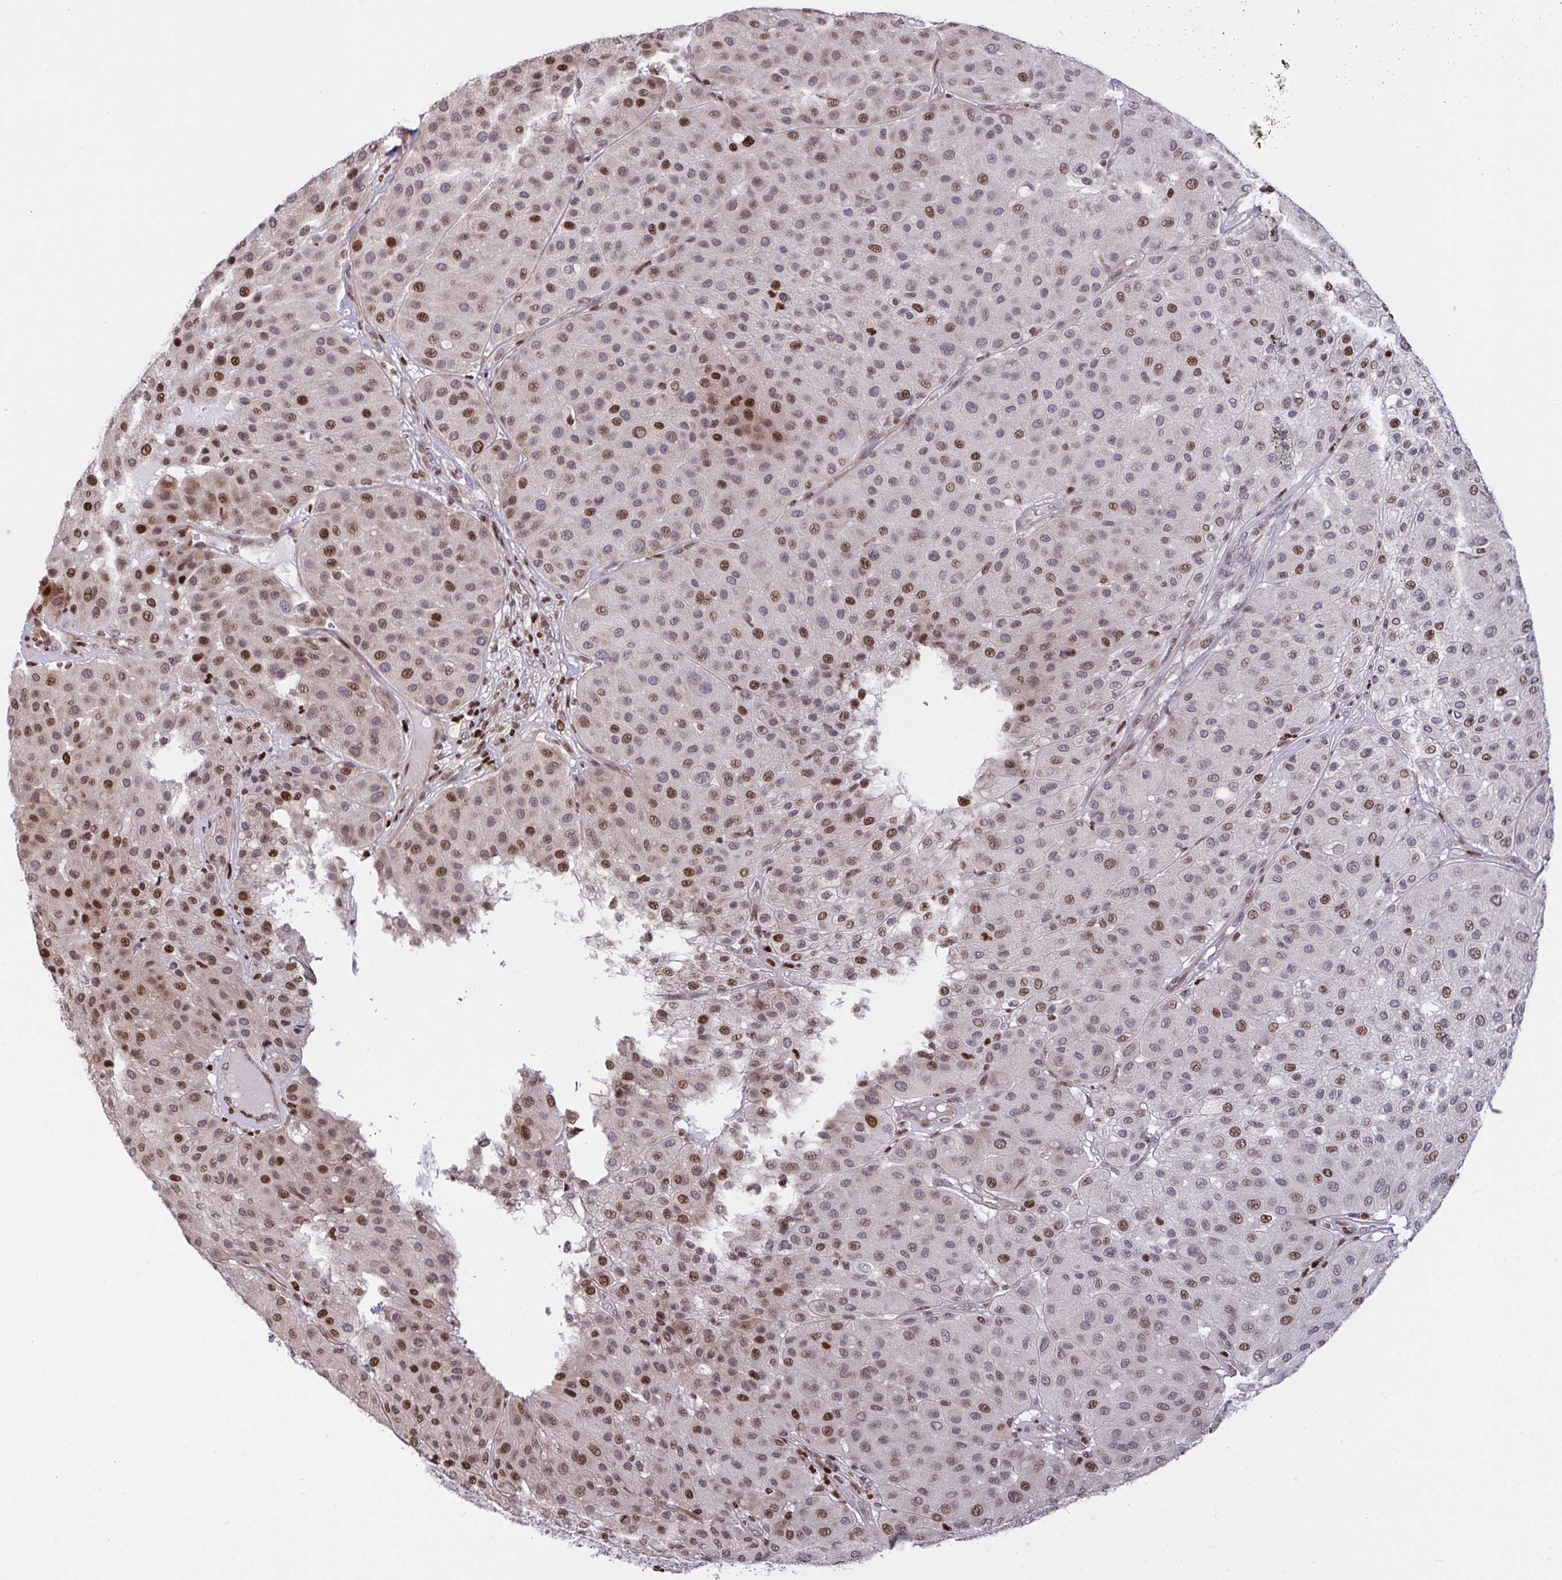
{"staining": {"intensity": "moderate", "quantity": ">75%", "location": "nuclear"}, "tissue": "melanoma", "cell_type": "Tumor cells", "image_type": "cancer", "snomed": [{"axis": "morphology", "description": "Malignant melanoma, Metastatic site"}, {"axis": "topography", "description": "Smooth muscle"}], "caption": "A high-resolution photomicrograph shows IHC staining of malignant melanoma (metastatic site), which displays moderate nuclear staining in approximately >75% of tumor cells.", "gene": "RAPGEF5", "patient": {"sex": "male", "age": 41}}